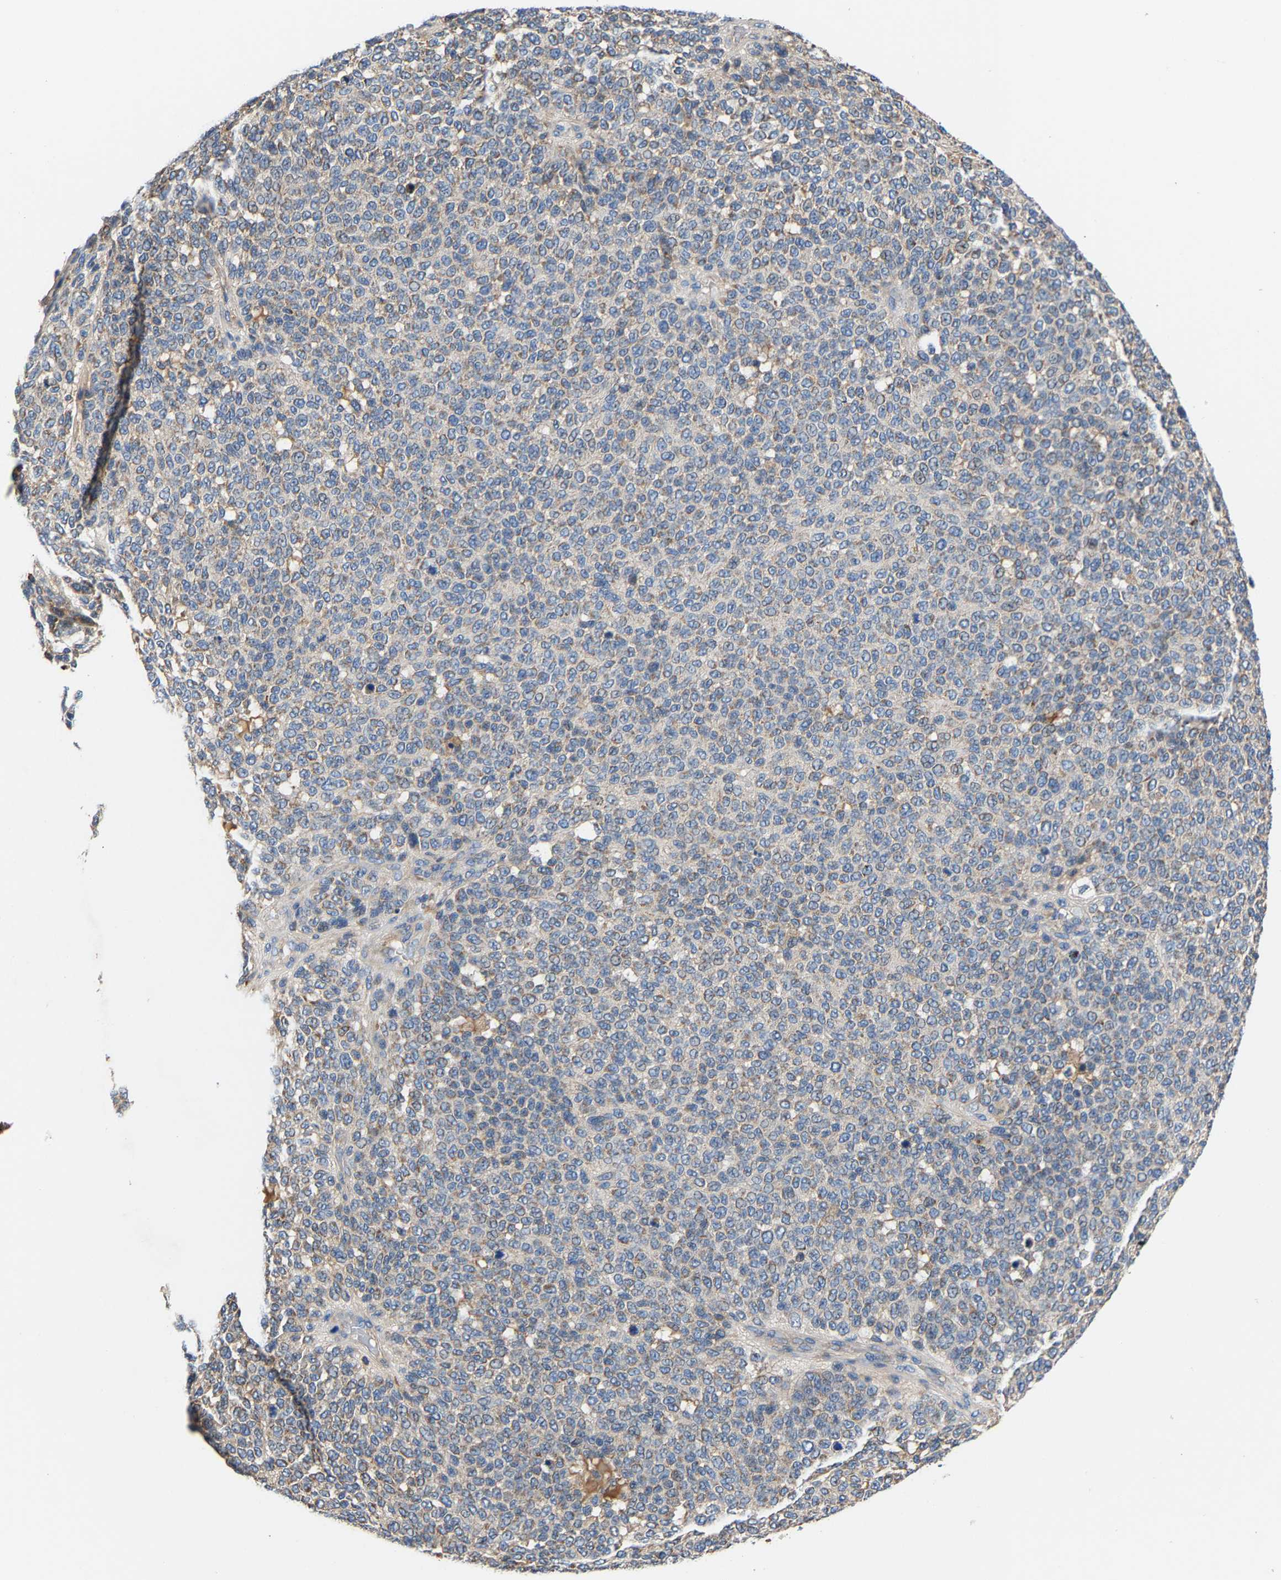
{"staining": {"intensity": "weak", "quantity": "<25%", "location": "cytoplasmic/membranous"}, "tissue": "melanoma", "cell_type": "Tumor cells", "image_type": "cancer", "snomed": [{"axis": "morphology", "description": "Malignant melanoma, NOS"}, {"axis": "topography", "description": "Skin"}], "caption": "High power microscopy image of an immunohistochemistry image of melanoma, revealing no significant expression in tumor cells.", "gene": "CCDC171", "patient": {"sex": "male", "age": 59}}